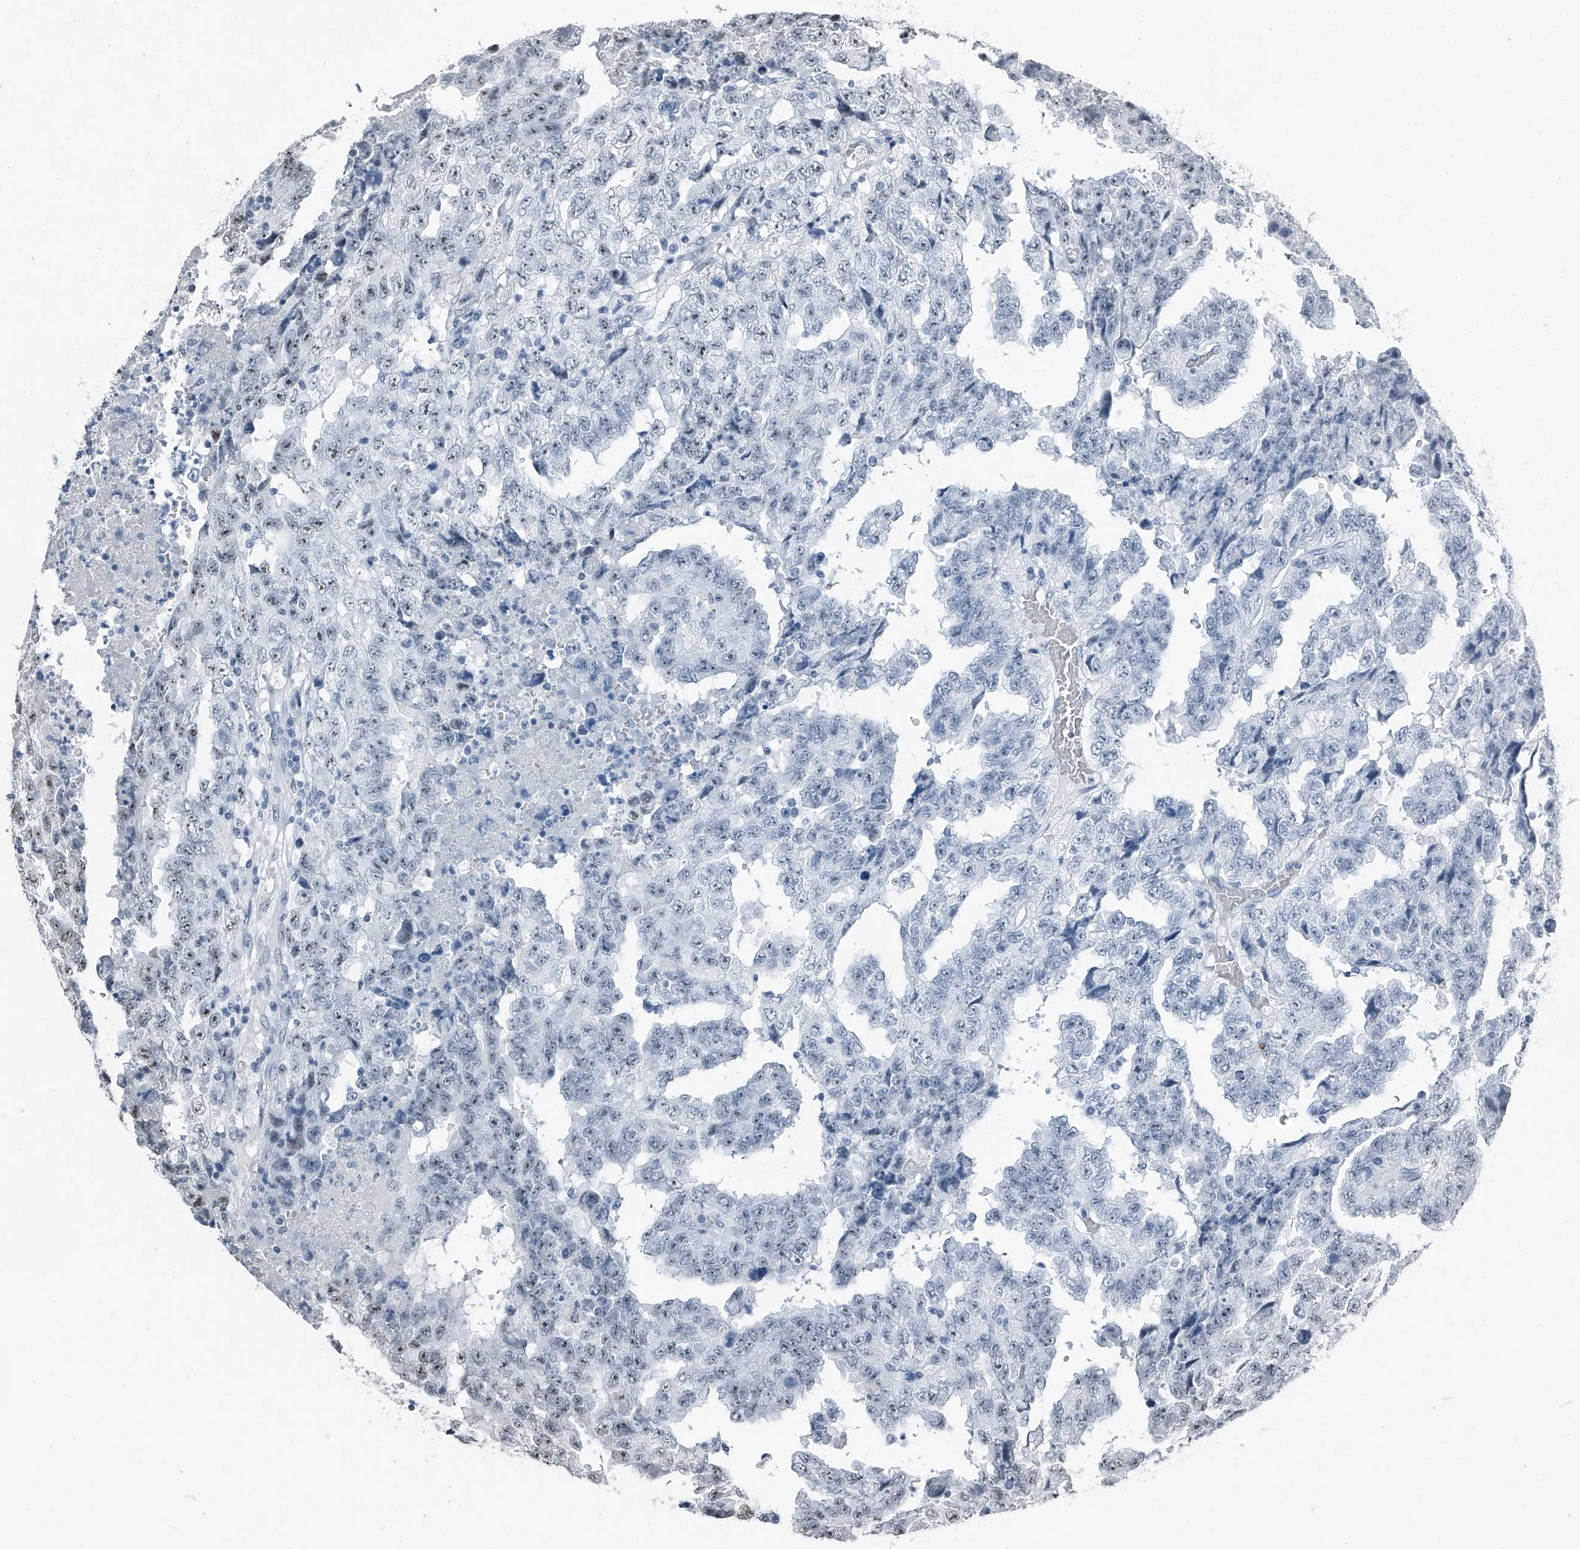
{"staining": {"intensity": "weak", "quantity": "25%-75%", "location": "nuclear"}, "tissue": "testis cancer", "cell_type": "Tumor cells", "image_type": "cancer", "snomed": [{"axis": "morphology", "description": "Necrosis, NOS"}, {"axis": "morphology", "description": "Carcinoma, Embryonal, NOS"}, {"axis": "topography", "description": "Testis"}], "caption": "The immunohistochemical stain shows weak nuclear staining in tumor cells of testis cancer tissue.", "gene": "TCOF1", "patient": {"sex": "male", "age": 19}}